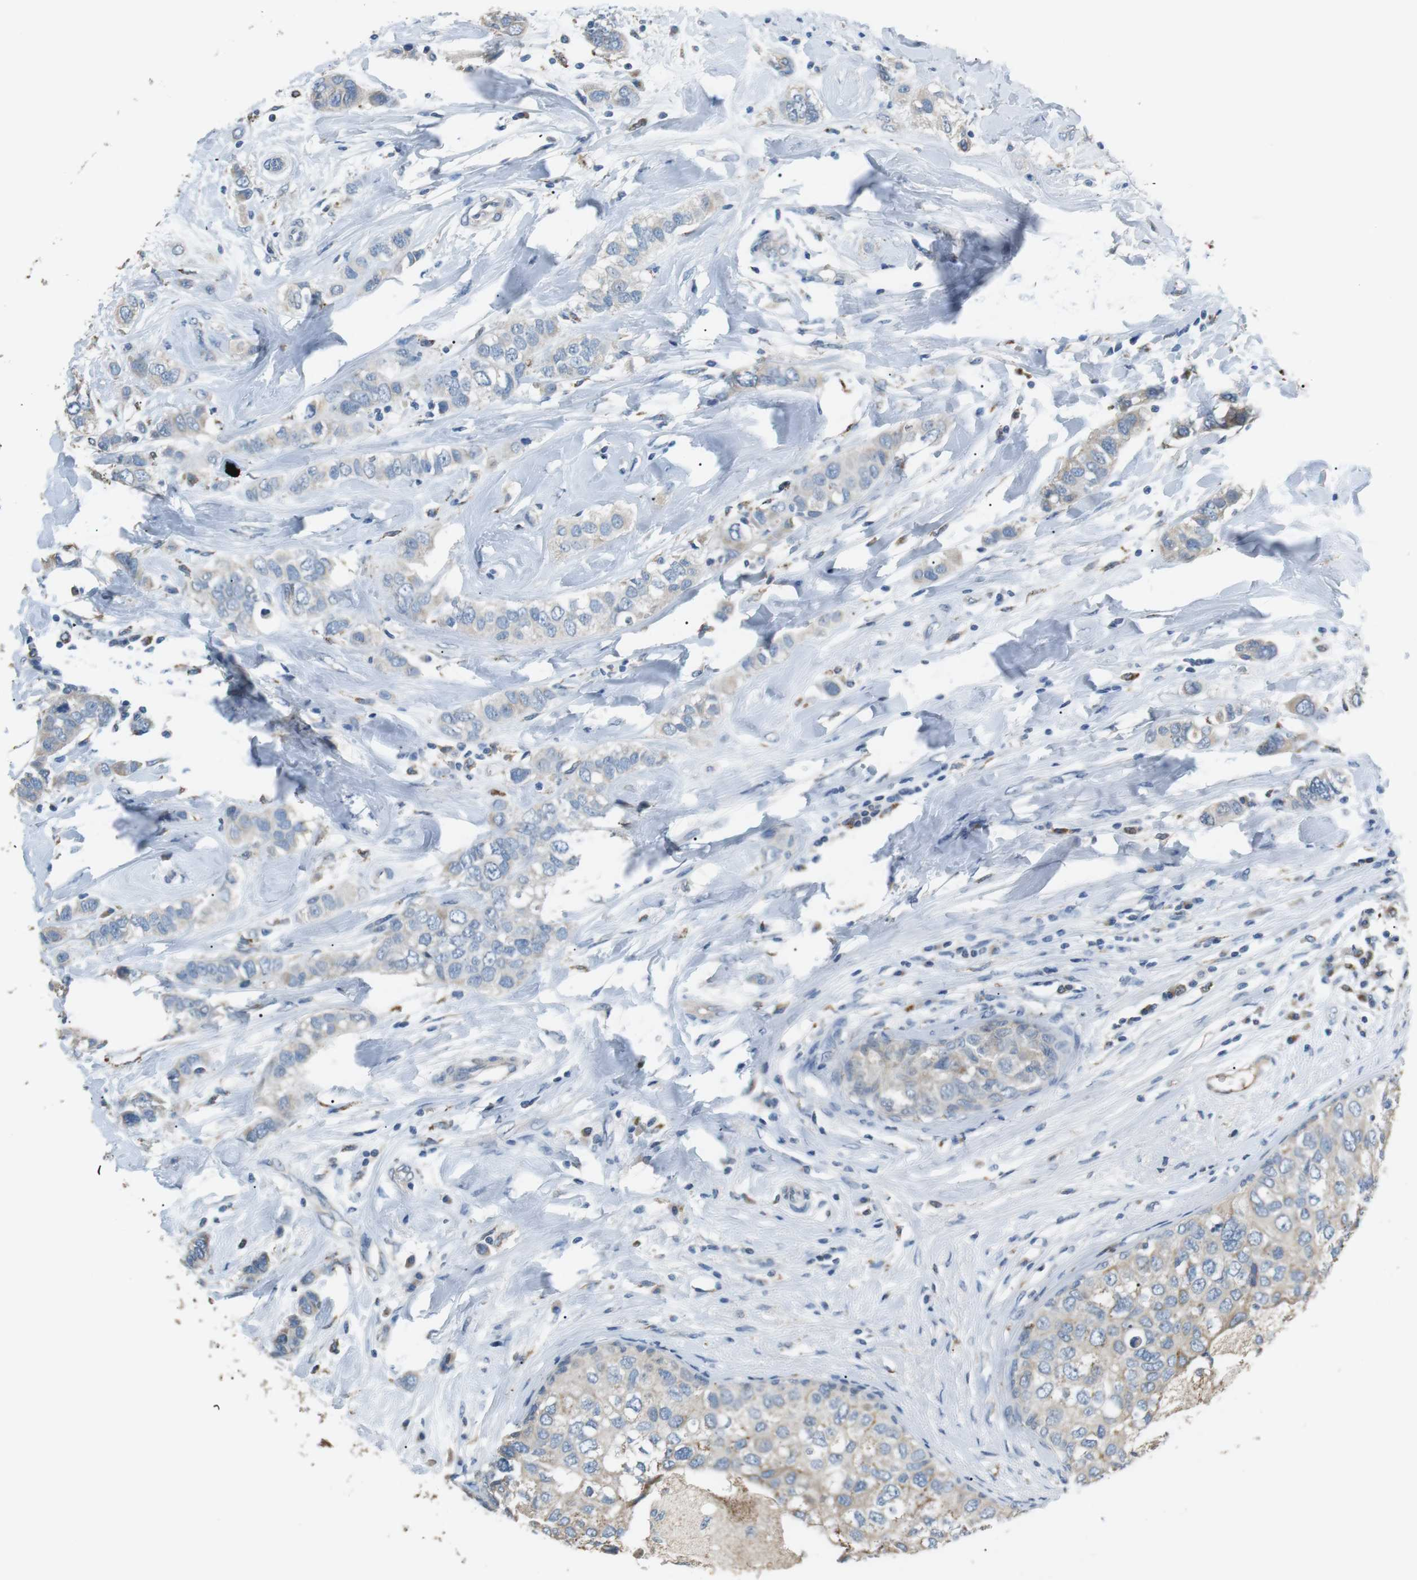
{"staining": {"intensity": "weak", "quantity": "25%-75%", "location": "cytoplasmic/membranous"}, "tissue": "breast cancer", "cell_type": "Tumor cells", "image_type": "cancer", "snomed": [{"axis": "morphology", "description": "Duct carcinoma"}, {"axis": "topography", "description": "Breast"}], "caption": "Immunohistochemical staining of infiltrating ductal carcinoma (breast) reveals weak cytoplasmic/membranous protein positivity in approximately 25%-75% of tumor cells.", "gene": "CD300E", "patient": {"sex": "female", "age": 50}}